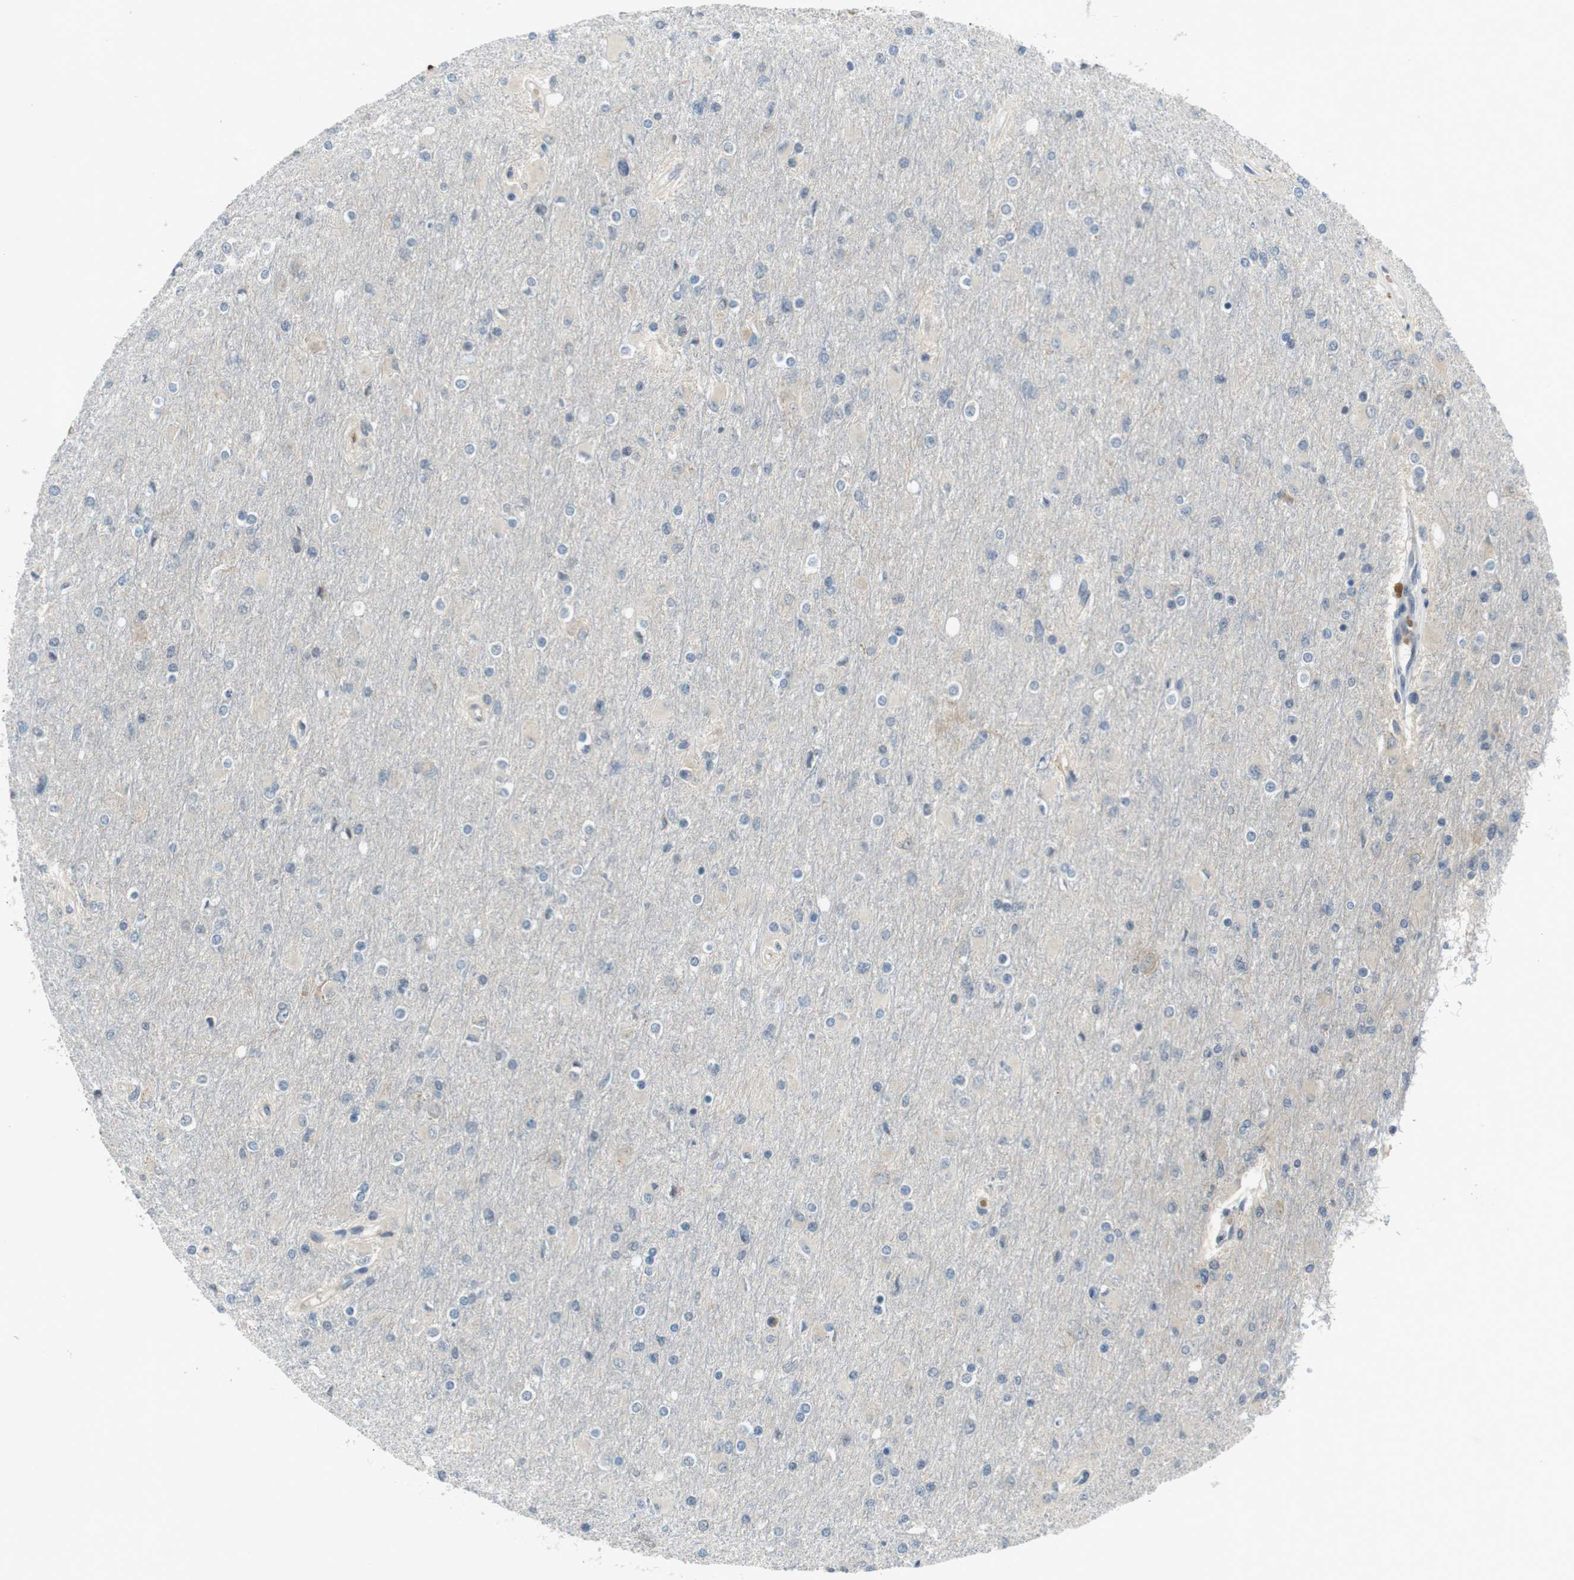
{"staining": {"intensity": "negative", "quantity": "none", "location": "none"}, "tissue": "glioma", "cell_type": "Tumor cells", "image_type": "cancer", "snomed": [{"axis": "morphology", "description": "Glioma, malignant, High grade"}, {"axis": "topography", "description": "Cerebral cortex"}], "caption": "Immunohistochemical staining of glioma displays no significant positivity in tumor cells. Nuclei are stained in blue.", "gene": "MAPKAPK5", "patient": {"sex": "female", "age": 36}}